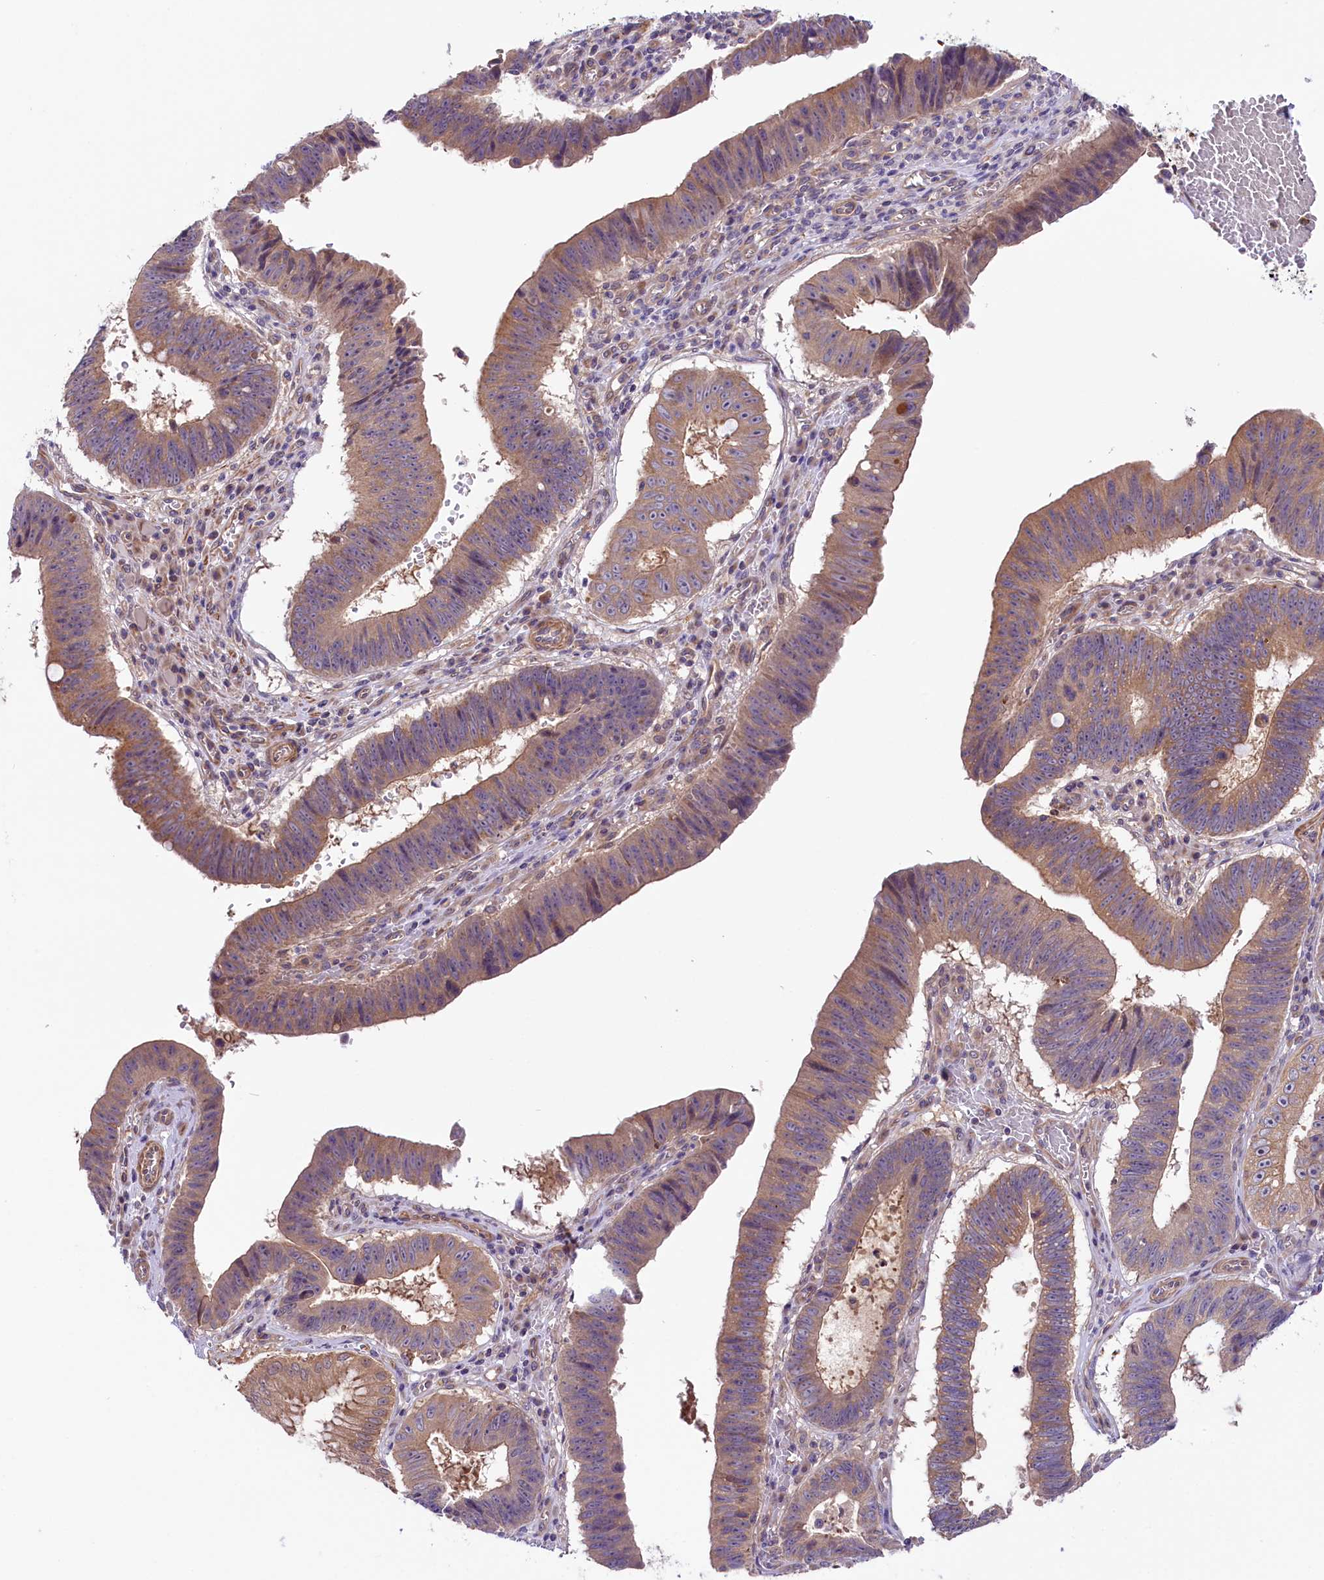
{"staining": {"intensity": "moderate", "quantity": "25%-75%", "location": "cytoplasmic/membranous"}, "tissue": "stomach cancer", "cell_type": "Tumor cells", "image_type": "cancer", "snomed": [{"axis": "morphology", "description": "Adenocarcinoma, NOS"}, {"axis": "topography", "description": "Stomach"}], "caption": "Adenocarcinoma (stomach) was stained to show a protein in brown. There is medium levels of moderate cytoplasmic/membranous staining in about 25%-75% of tumor cells.", "gene": "COG8", "patient": {"sex": "male", "age": 59}}